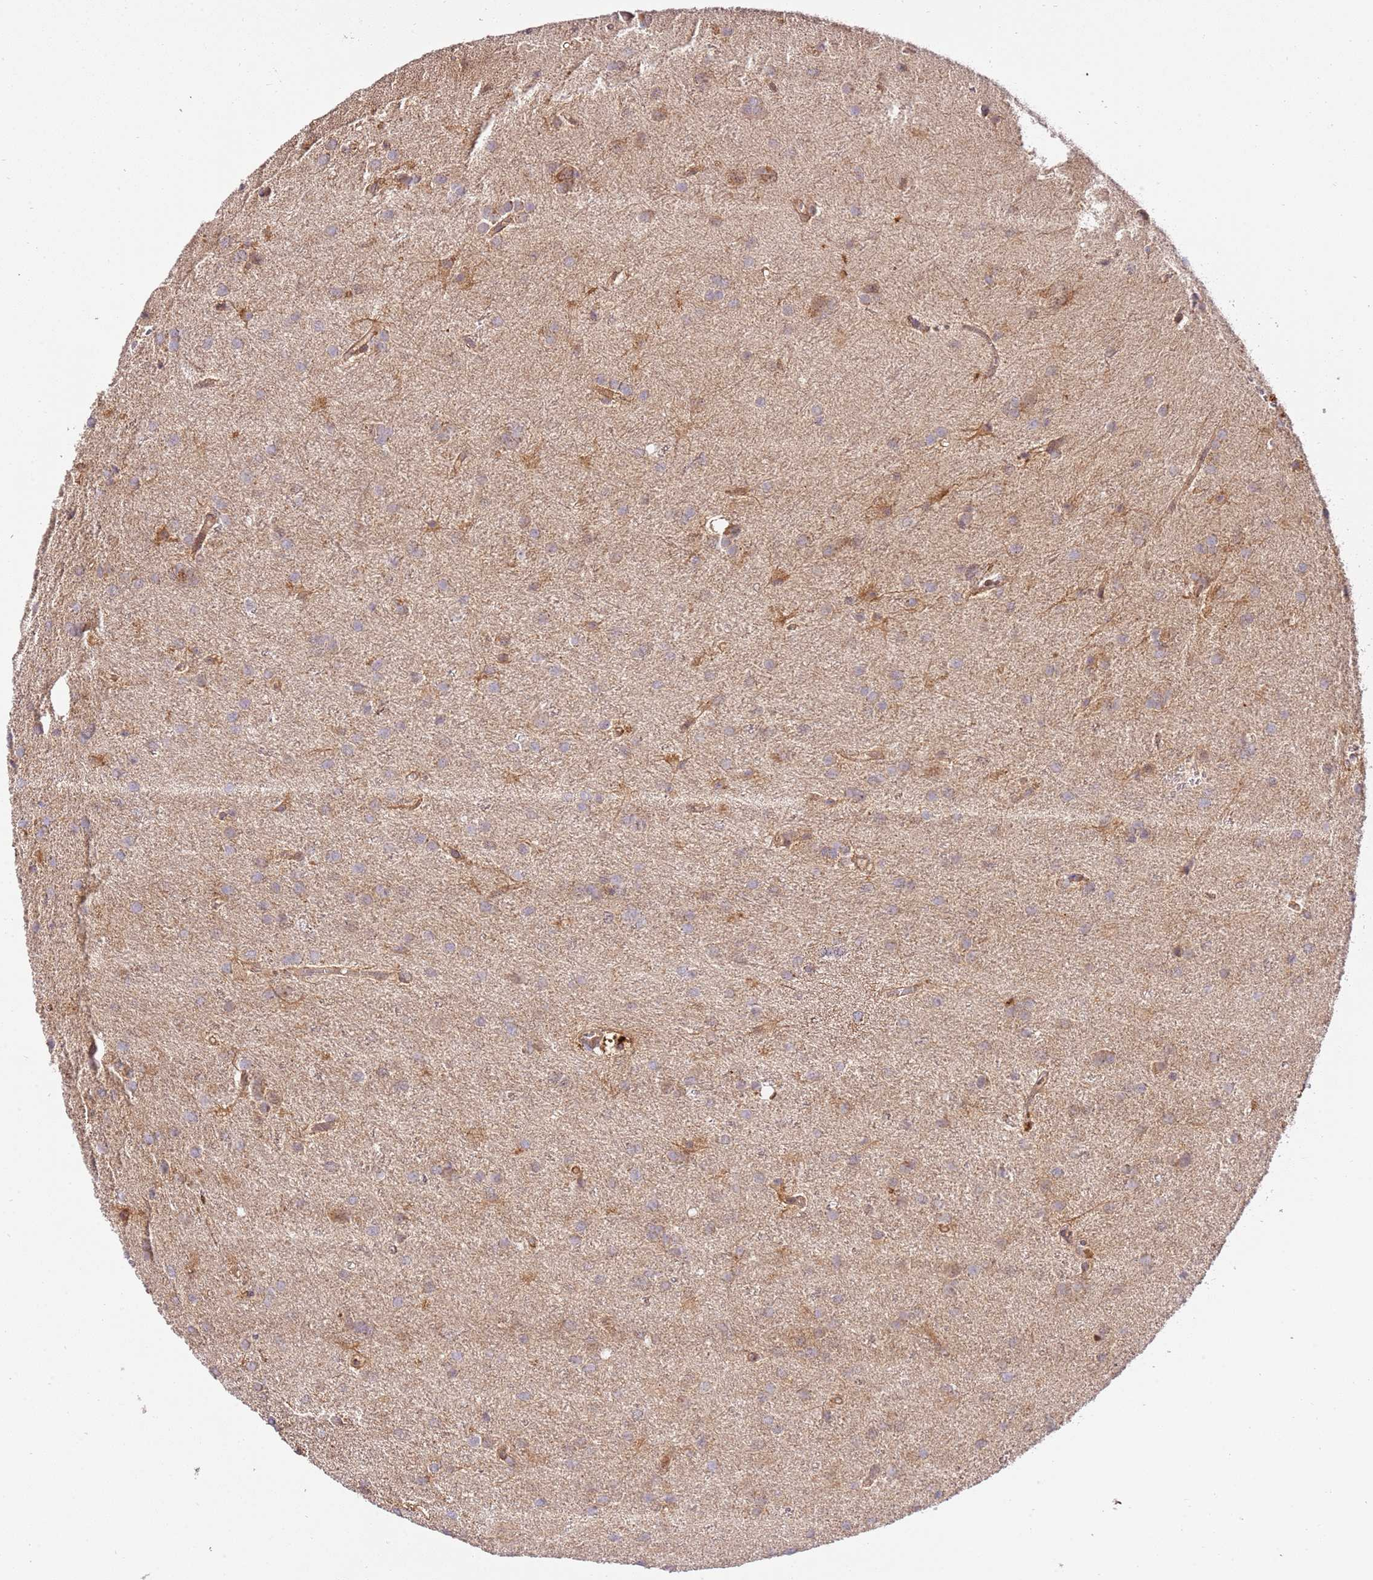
{"staining": {"intensity": "moderate", "quantity": "<25%", "location": "cytoplasmic/membranous,nuclear"}, "tissue": "glioma", "cell_type": "Tumor cells", "image_type": "cancer", "snomed": [{"axis": "morphology", "description": "Glioma, malignant, High grade"}, {"axis": "topography", "description": "Brain"}], "caption": "Malignant glioma (high-grade) was stained to show a protein in brown. There is low levels of moderate cytoplasmic/membranous and nuclear staining in about <25% of tumor cells.", "gene": "C8G", "patient": {"sex": "female", "age": 50}}